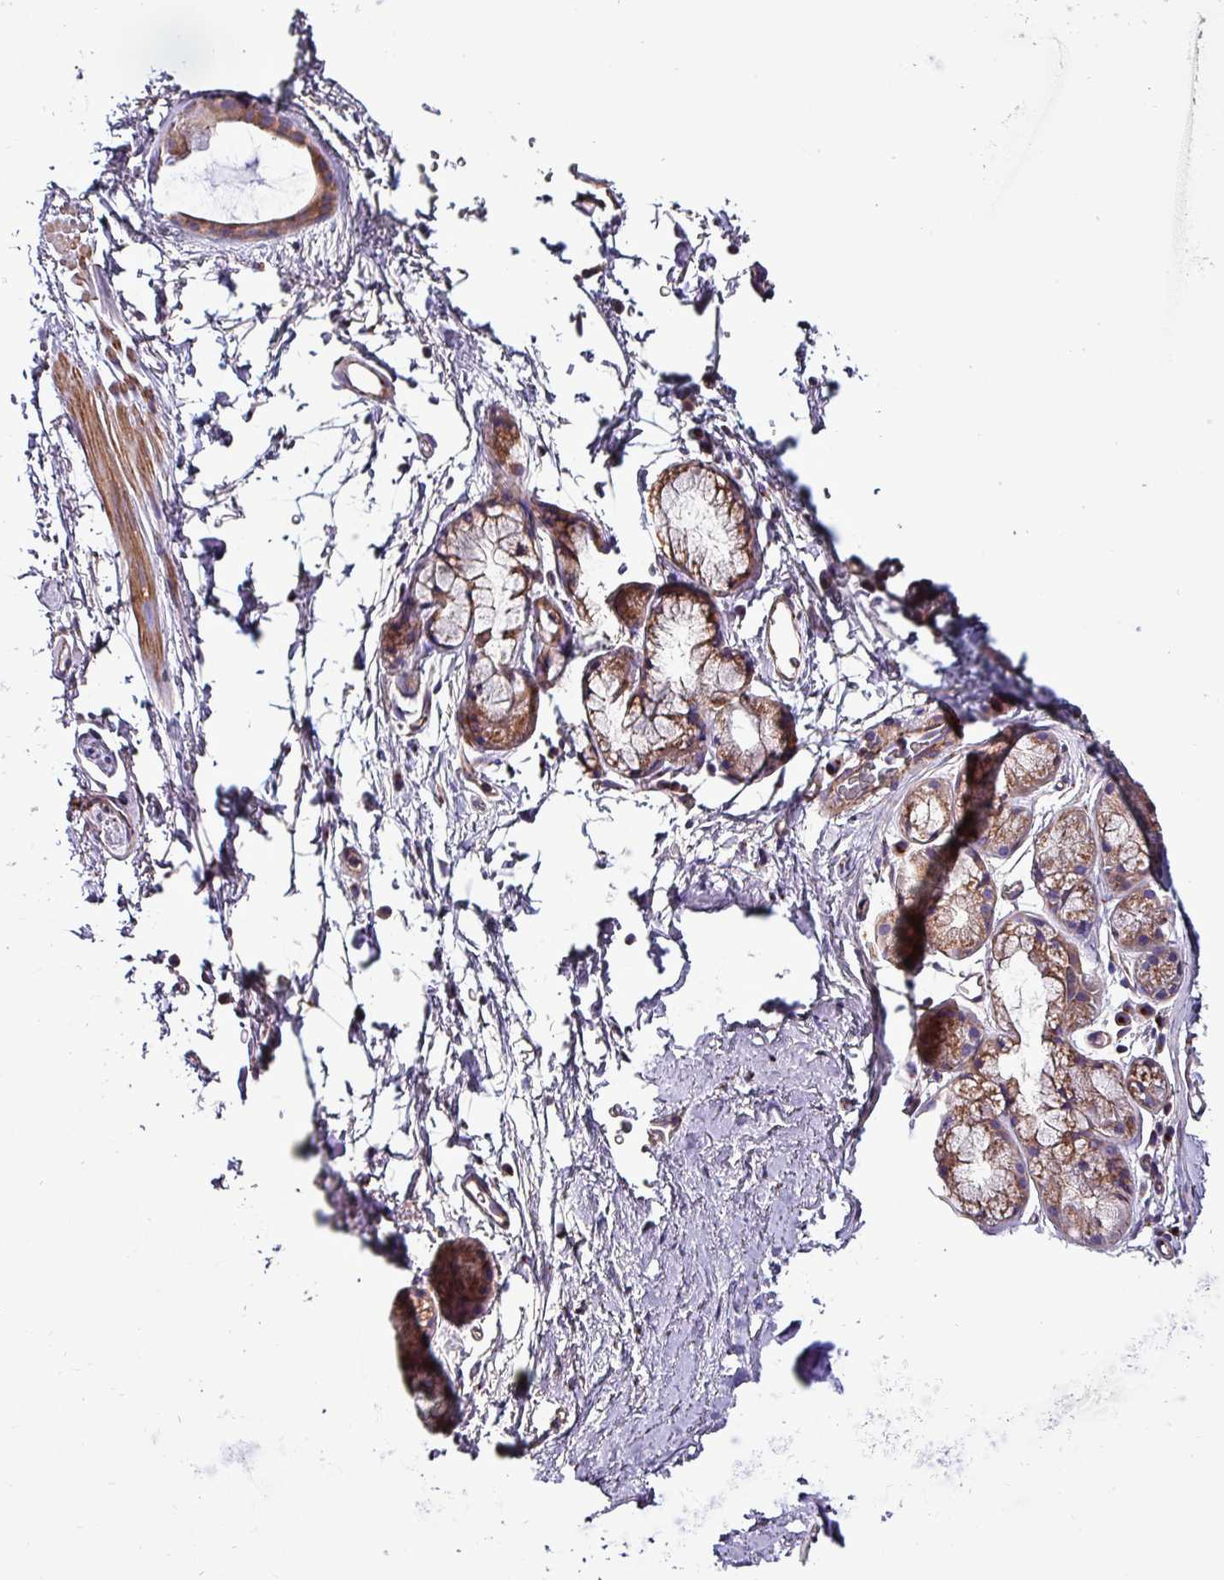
{"staining": {"intensity": "negative", "quantity": "none", "location": "none"}, "tissue": "adipose tissue", "cell_type": "Adipocytes", "image_type": "normal", "snomed": [{"axis": "morphology", "description": "Normal tissue, NOS"}, {"axis": "topography", "description": "Lymph node"}, {"axis": "topography", "description": "Cartilage tissue"}, {"axis": "topography", "description": "Bronchus"}], "caption": "Immunohistochemical staining of benign adipose tissue exhibits no significant staining in adipocytes.", "gene": "VAMP4", "patient": {"sex": "female", "age": 70}}